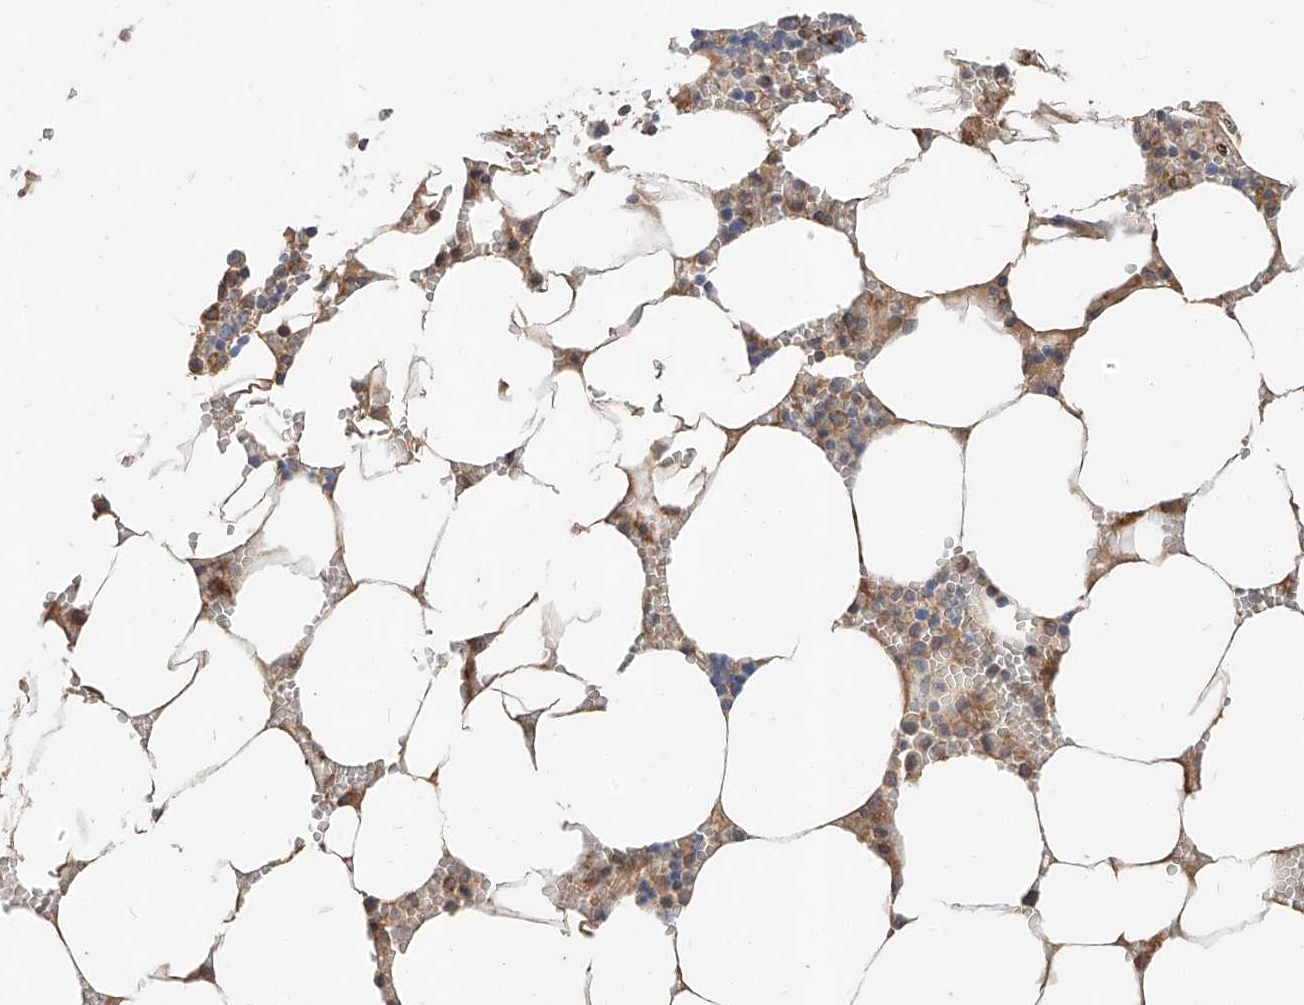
{"staining": {"intensity": "weak", "quantity": "25%-75%", "location": "cytoplasmic/membranous"}, "tissue": "bone marrow", "cell_type": "Hematopoietic cells", "image_type": "normal", "snomed": [{"axis": "morphology", "description": "Normal tissue, NOS"}, {"axis": "topography", "description": "Bone marrow"}], "caption": "Brown immunohistochemical staining in unremarkable human bone marrow displays weak cytoplasmic/membranous expression in about 25%-75% of hematopoietic cells. (Brightfield microscopy of DAB IHC at high magnification).", "gene": "STX19", "patient": {"sex": "male", "age": 70}}